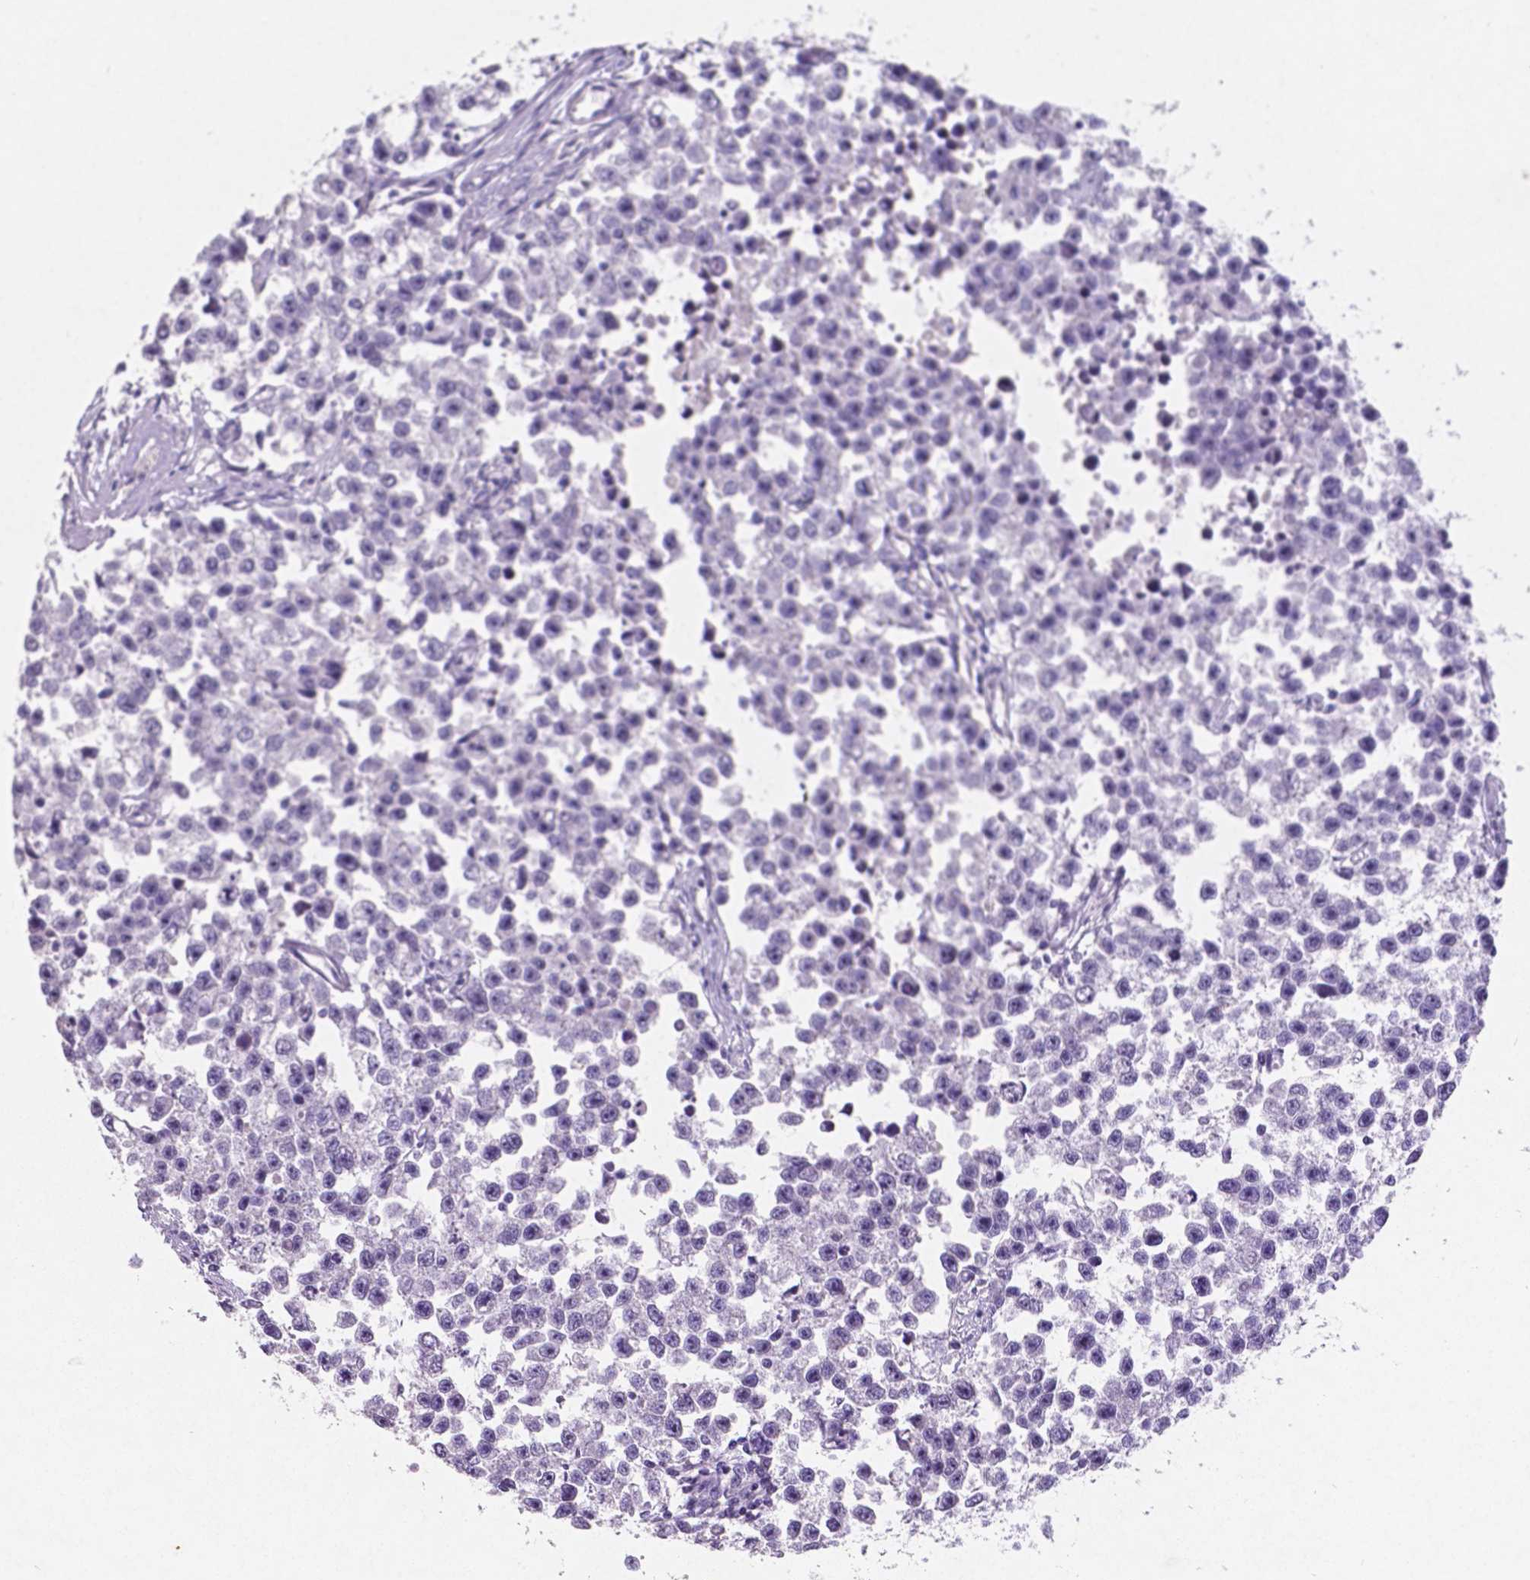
{"staining": {"intensity": "negative", "quantity": "none", "location": "none"}, "tissue": "testis cancer", "cell_type": "Tumor cells", "image_type": "cancer", "snomed": [{"axis": "morphology", "description": "Seminoma, NOS"}, {"axis": "topography", "description": "Testis"}], "caption": "DAB immunohistochemical staining of human seminoma (testis) exhibits no significant expression in tumor cells.", "gene": "SATB2", "patient": {"sex": "male", "age": 26}}